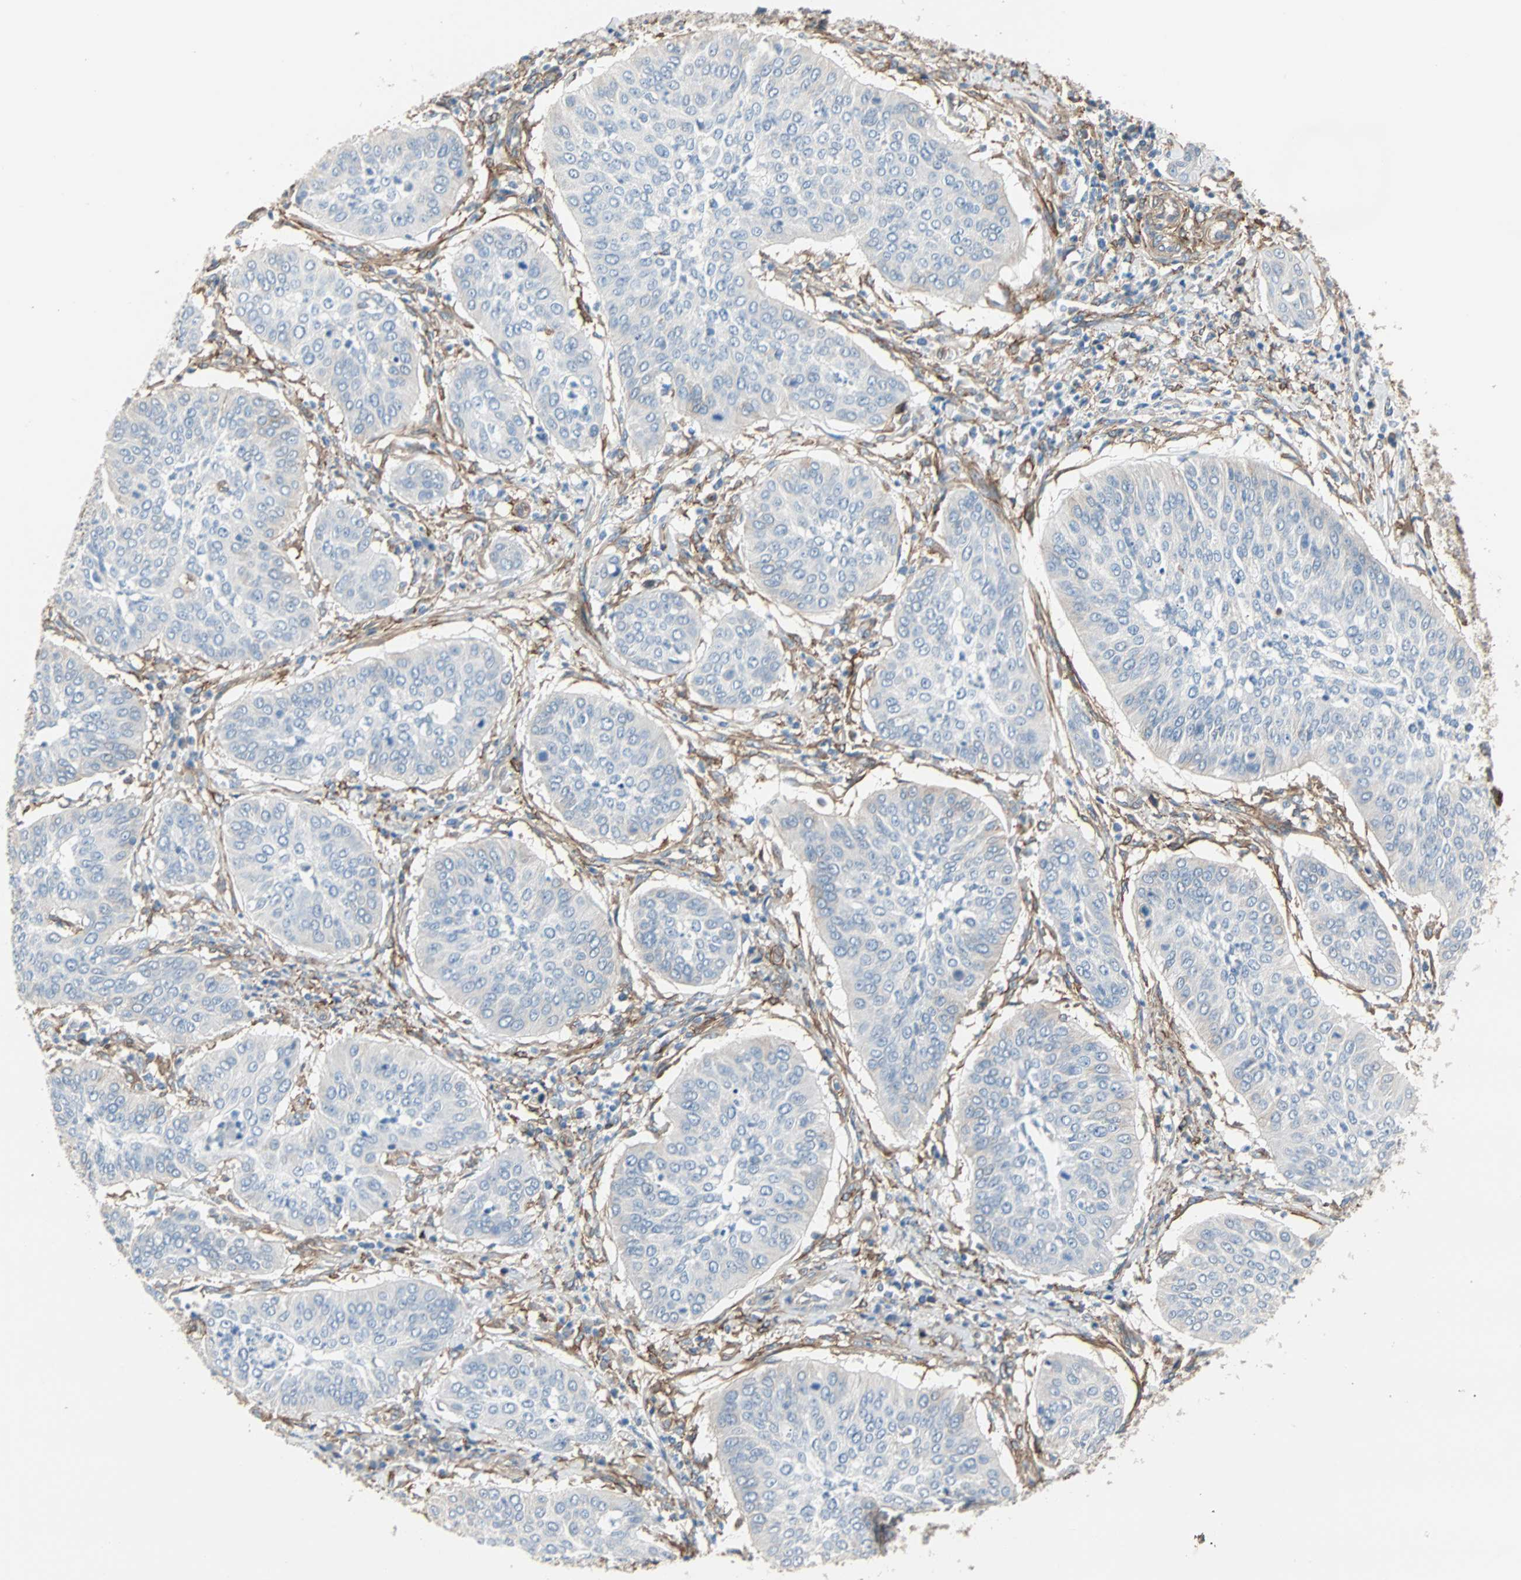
{"staining": {"intensity": "negative", "quantity": "none", "location": "none"}, "tissue": "cervical cancer", "cell_type": "Tumor cells", "image_type": "cancer", "snomed": [{"axis": "morphology", "description": "Normal tissue, NOS"}, {"axis": "morphology", "description": "Squamous cell carcinoma, NOS"}, {"axis": "topography", "description": "Cervix"}], "caption": "Immunohistochemical staining of cervical cancer (squamous cell carcinoma) demonstrates no significant expression in tumor cells. (DAB immunohistochemistry (IHC), high magnification).", "gene": "EPB41L2", "patient": {"sex": "female", "age": 39}}